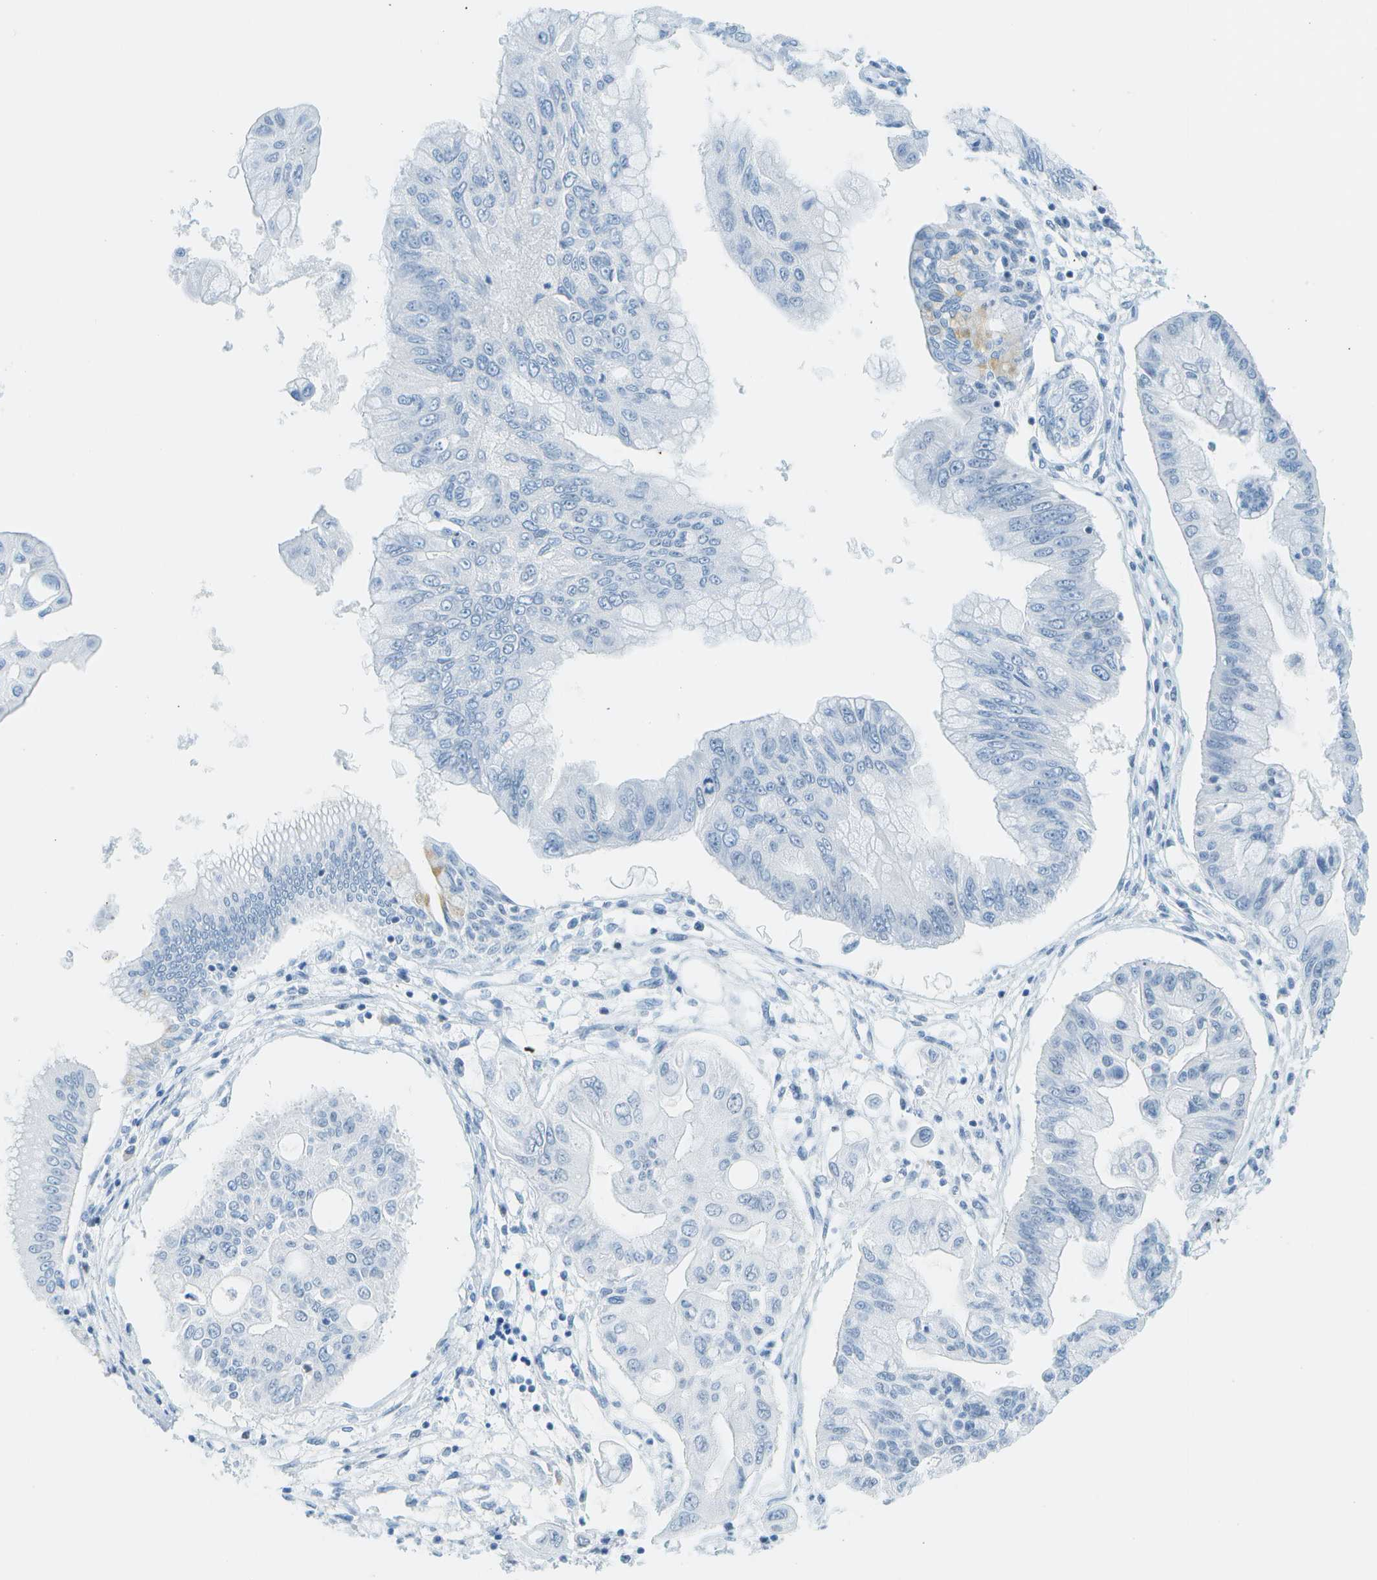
{"staining": {"intensity": "negative", "quantity": "none", "location": "none"}, "tissue": "pancreatic cancer", "cell_type": "Tumor cells", "image_type": "cancer", "snomed": [{"axis": "morphology", "description": "Adenocarcinoma, NOS"}, {"axis": "topography", "description": "Pancreas"}], "caption": "Tumor cells show no significant protein staining in pancreatic adenocarcinoma. (Immunohistochemistry (ihc), brightfield microscopy, high magnification).", "gene": "NEK11", "patient": {"sex": "female", "age": 77}}